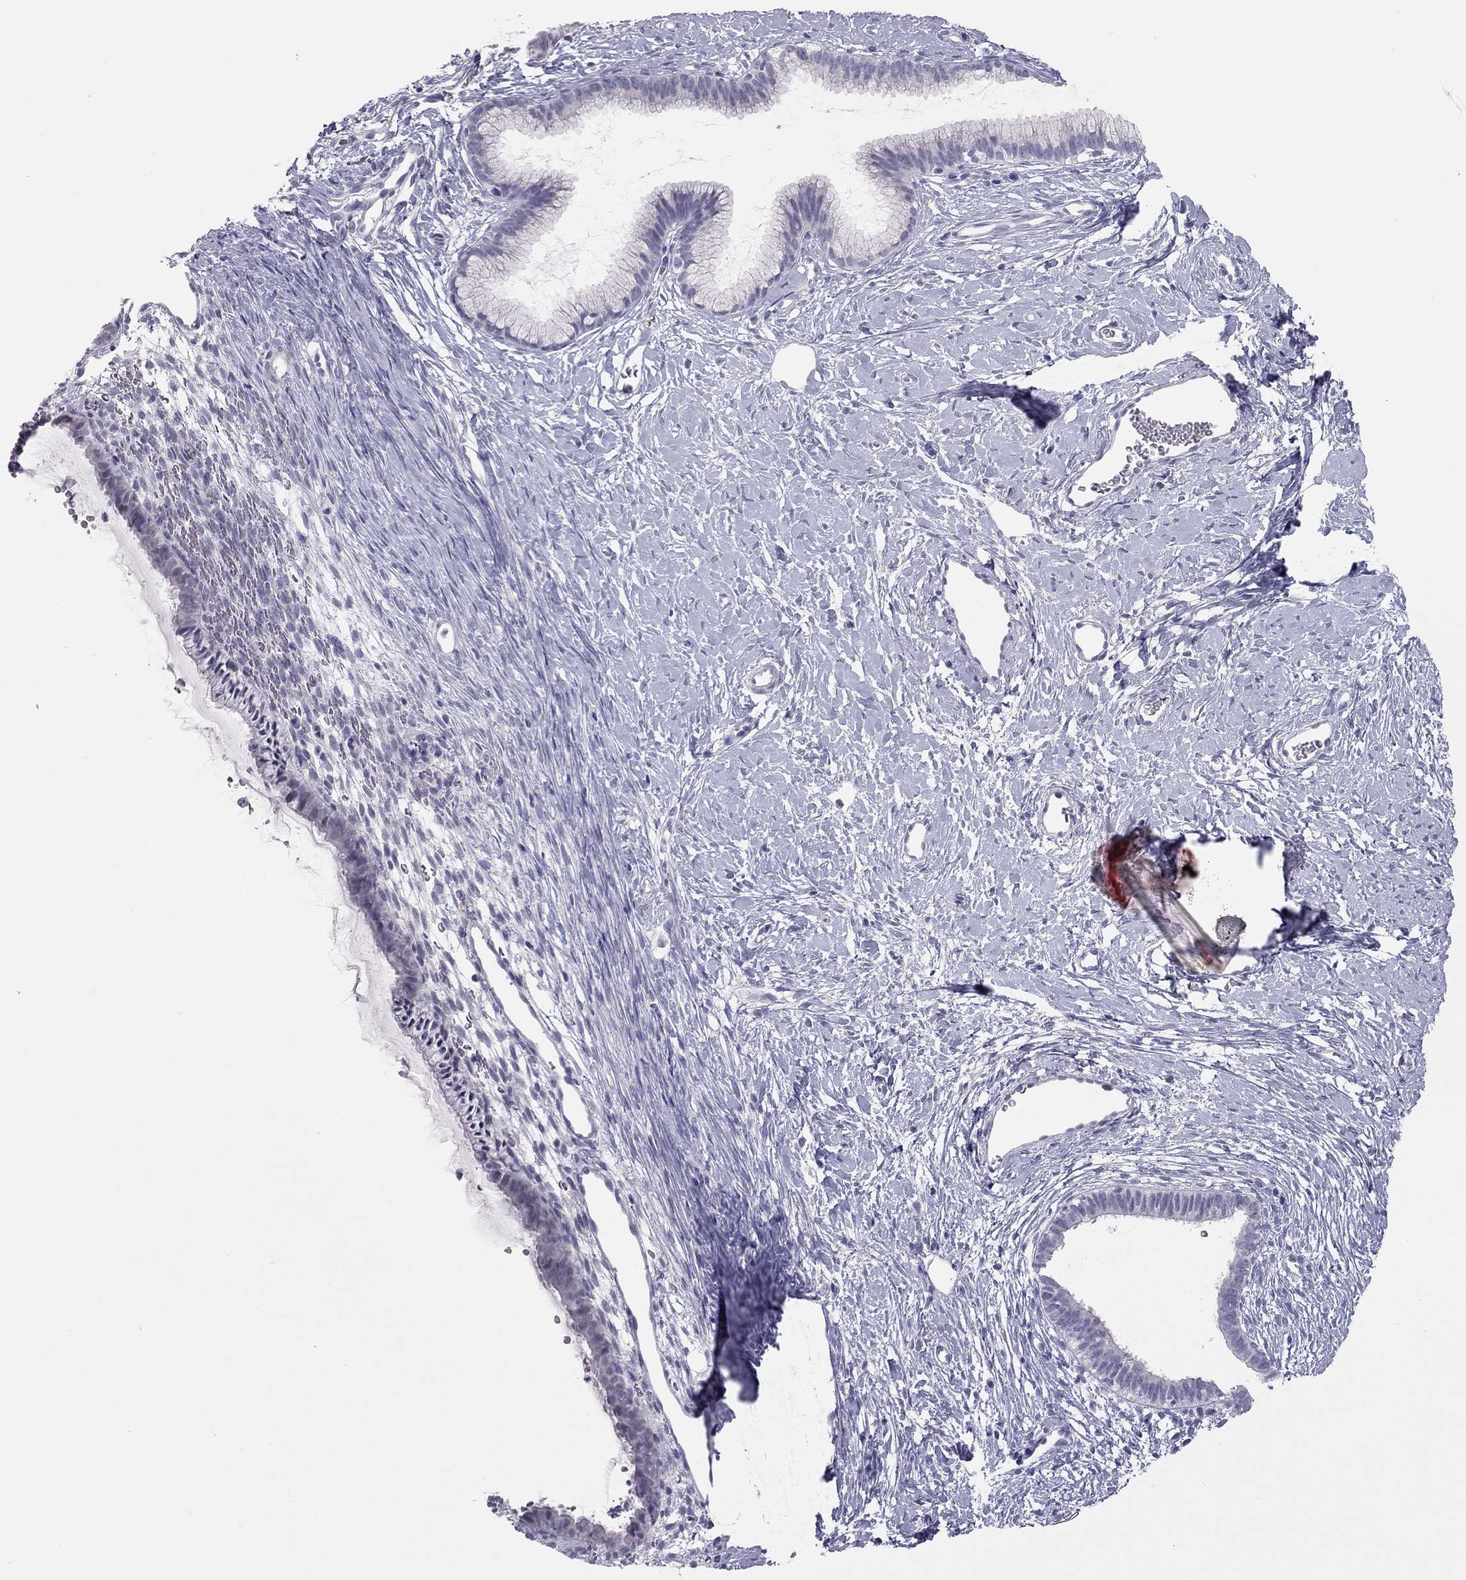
{"staining": {"intensity": "negative", "quantity": "none", "location": "none"}, "tissue": "cervix", "cell_type": "Glandular cells", "image_type": "normal", "snomed": [{"axis": "morphology", "description": "Normal tissue, NOS"}, {"axis": "topography", "description": "Cervix"}], "caption": "Photomicrograph shows no significant protein positivity in glandular cells of unremarkable cervix. (DAB immunohistochemistry (IHC), high magnification).", "gene": "SPATA12", "patient": {"sex": "female", "age": 40}}